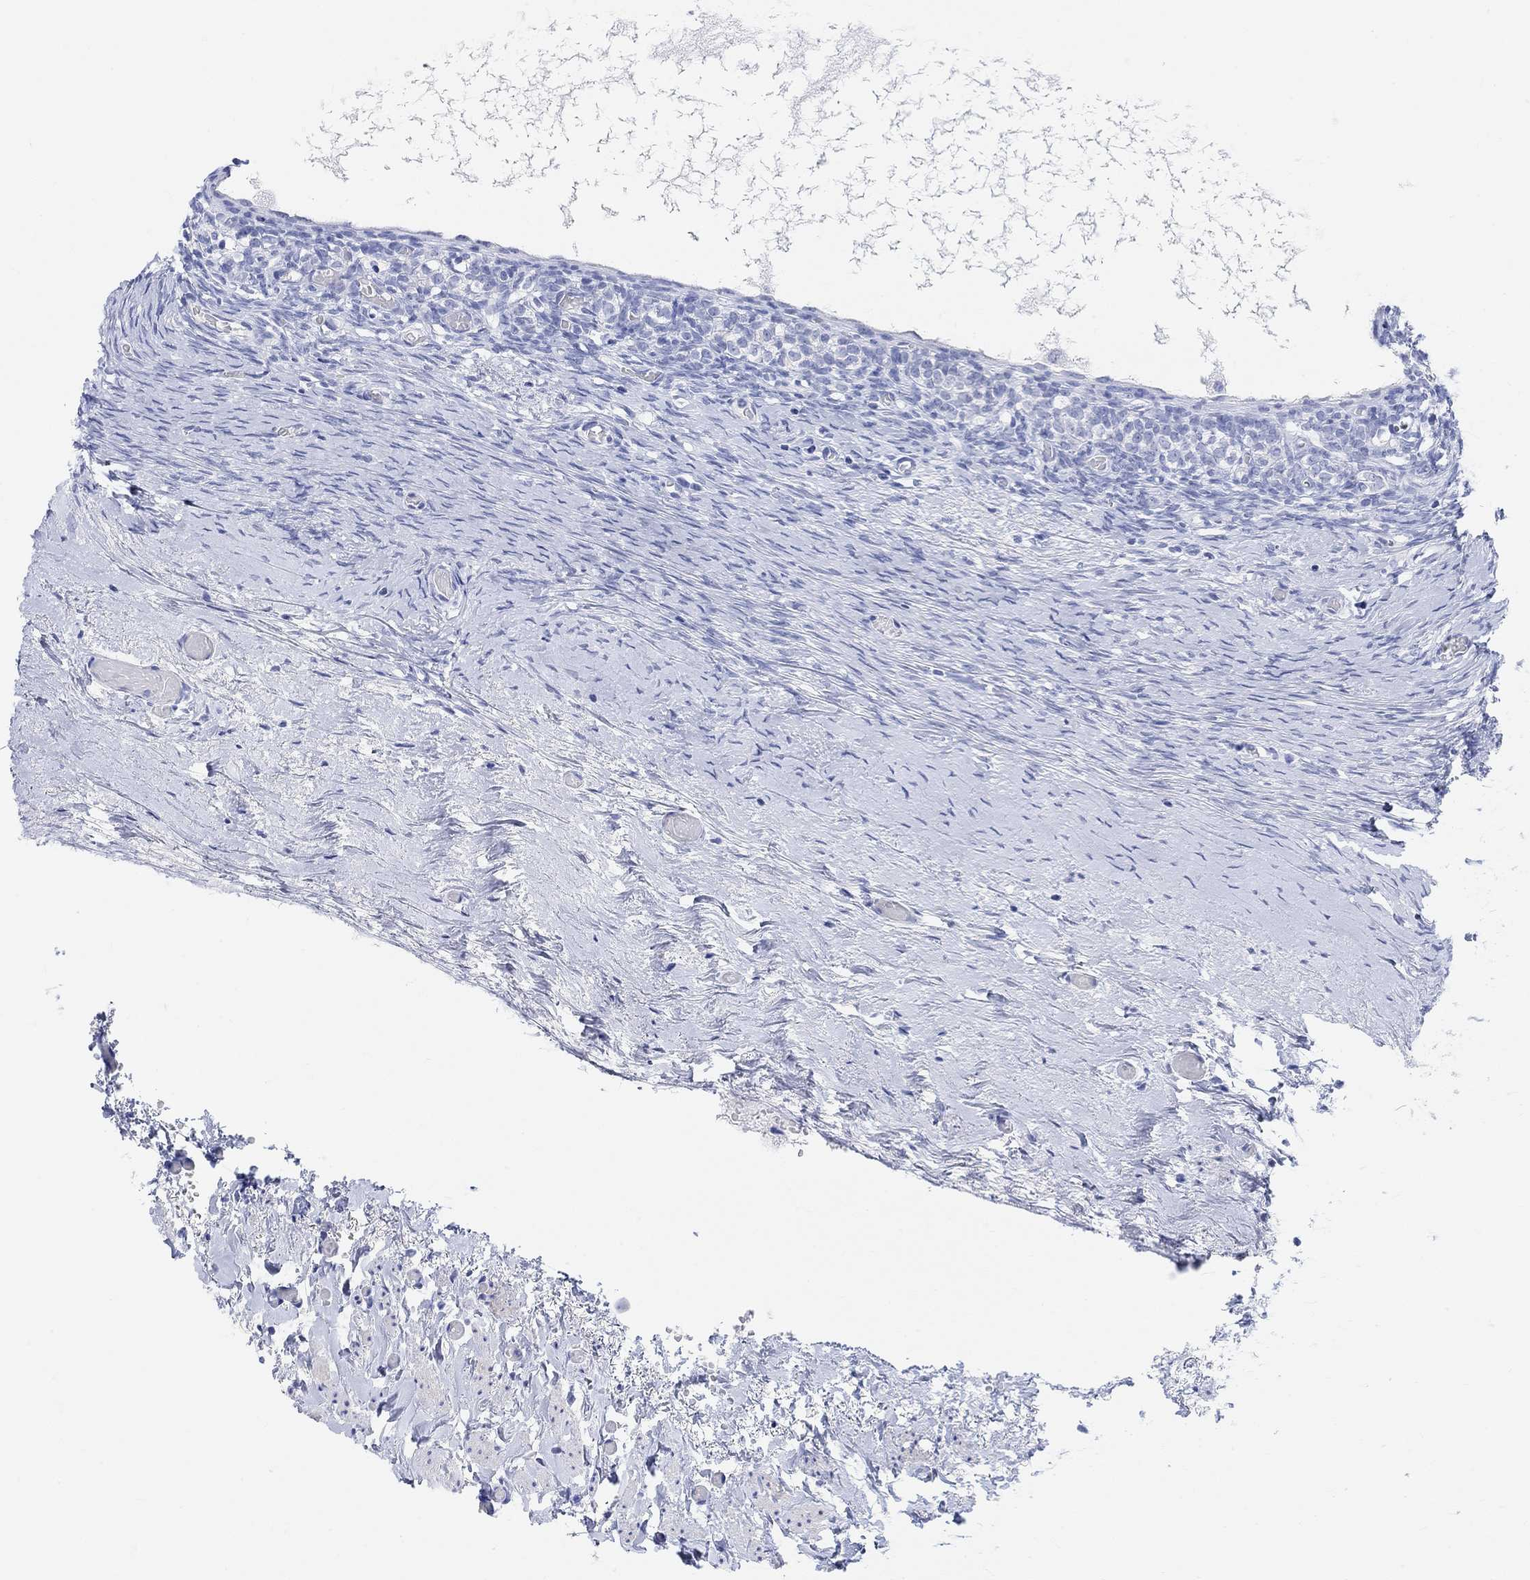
{"staining": {"intensity": "negative", "quantity": "none", "location": "none"}, "tissue": "ovary", "cell_type": "Follicle cells", "image_type": "normal", "snomed": [{"axis": "morphology", "description": "Normal tissue, NOS"}, {"axis": "topography", "description": "Ovary"}], "caption": "IHC image of unremarkable ovary: ovary stained with DAB demonstrates no significant protein positivity in follicle cells. (DAB (3,3'-diaminobenzidine) immunohistochemistry (IHC), high magnification).", "gene": "XIRP2", "patient": {"sex": "female", "age": 39}}